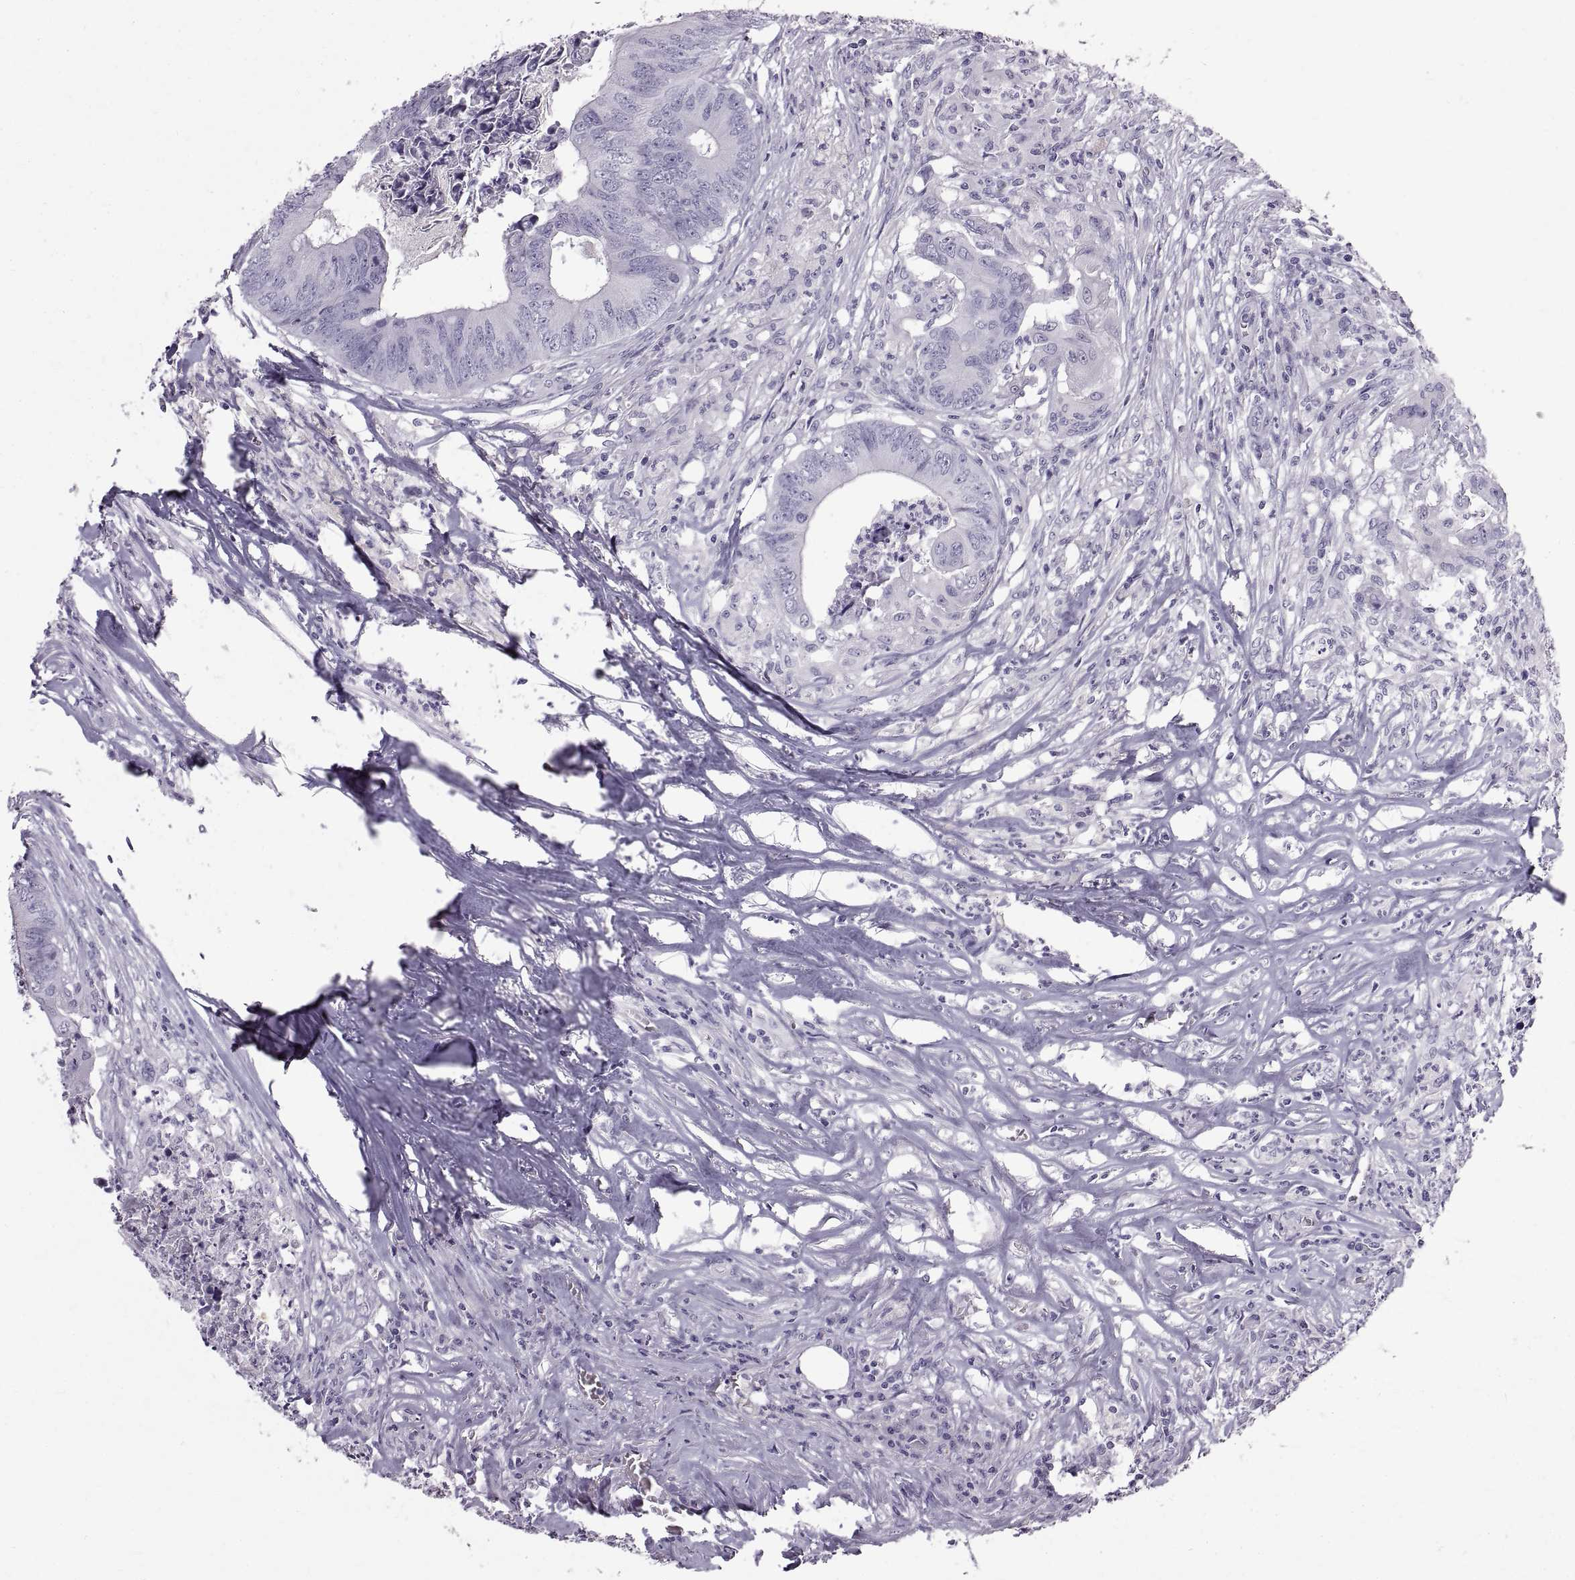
{"staining": {"intensity": "negative", "quantity": "none", "location": "none"}, "tissue": "colorectal cancer", "cell_type": "Tumor cells", "image_type": "cancer", "snomed": [{"axis": "morphology", "description": "Adenocarcinoma, NOS"}, {"axis": "topography", "description": "Colon"}], "caption": "IHC photomicrograph of neoplastic tissue: adenocarcinoma (colorectal) stained with DAB (3,3'-diaminobenzidine) reveals no significant protein expression in tumor cells.", "gene": "WFDC8", "patient": {"sex": "male", "age": 84}}